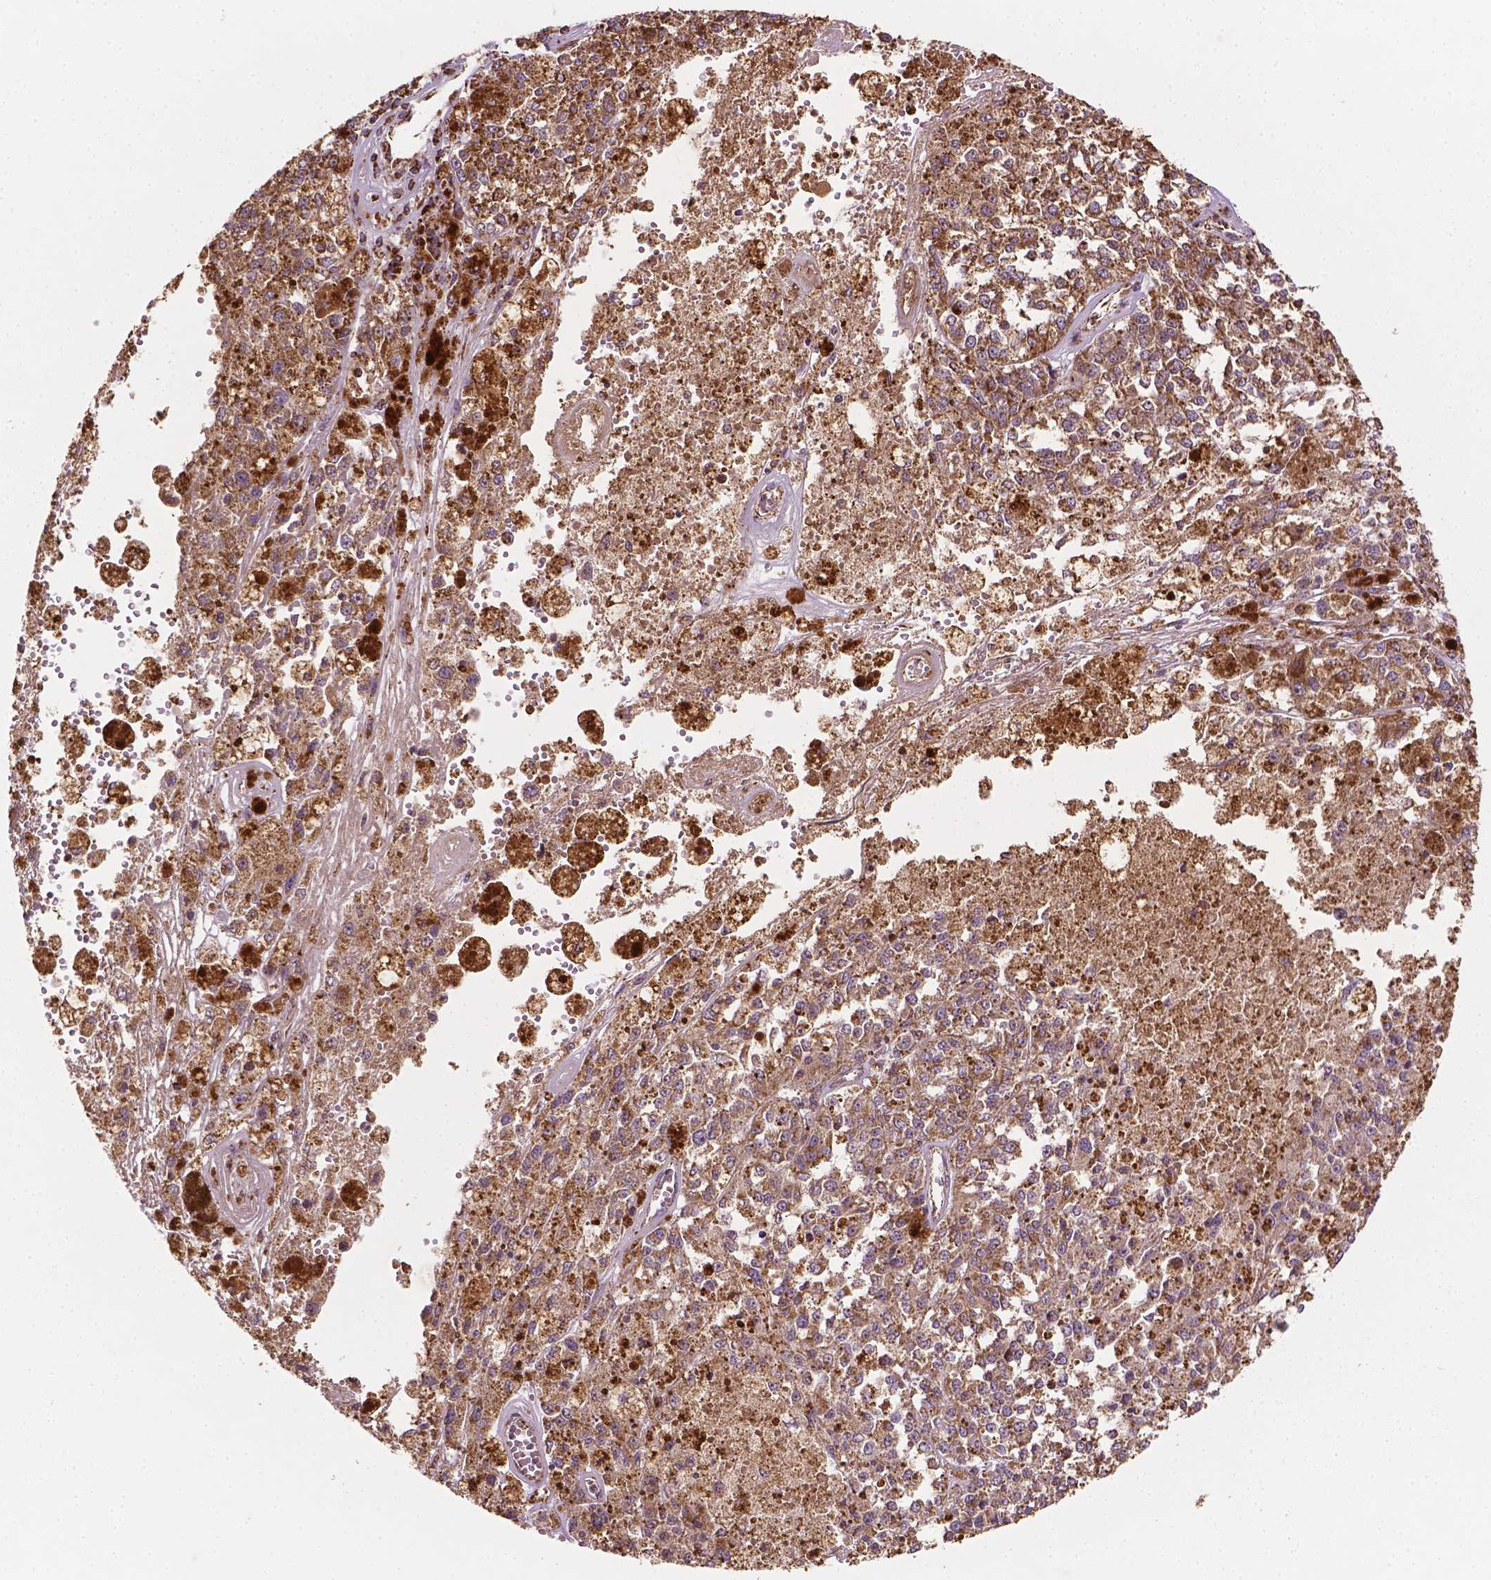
{"staining": {"intensity": "weak", "quantity": ">75%", "location": "cytoplasmic/membranous"}, "tissue": "melanoma", "cell_type": "Tumor cells", "image_type": "cancer", "snomed": [{"axis": "morphology", "description": "Malignant melanoma, Metastatic site"}, {"axis": "topography", "description": "Lymph node"}], "caption": "Human melanoma stained with a brown dye displays weak cytoplasmic/membranous positive staining in approximately >75% of tumor cells.", "gene": "HS3ST3A1", "patient": {"sex": "female", "age": 64}}